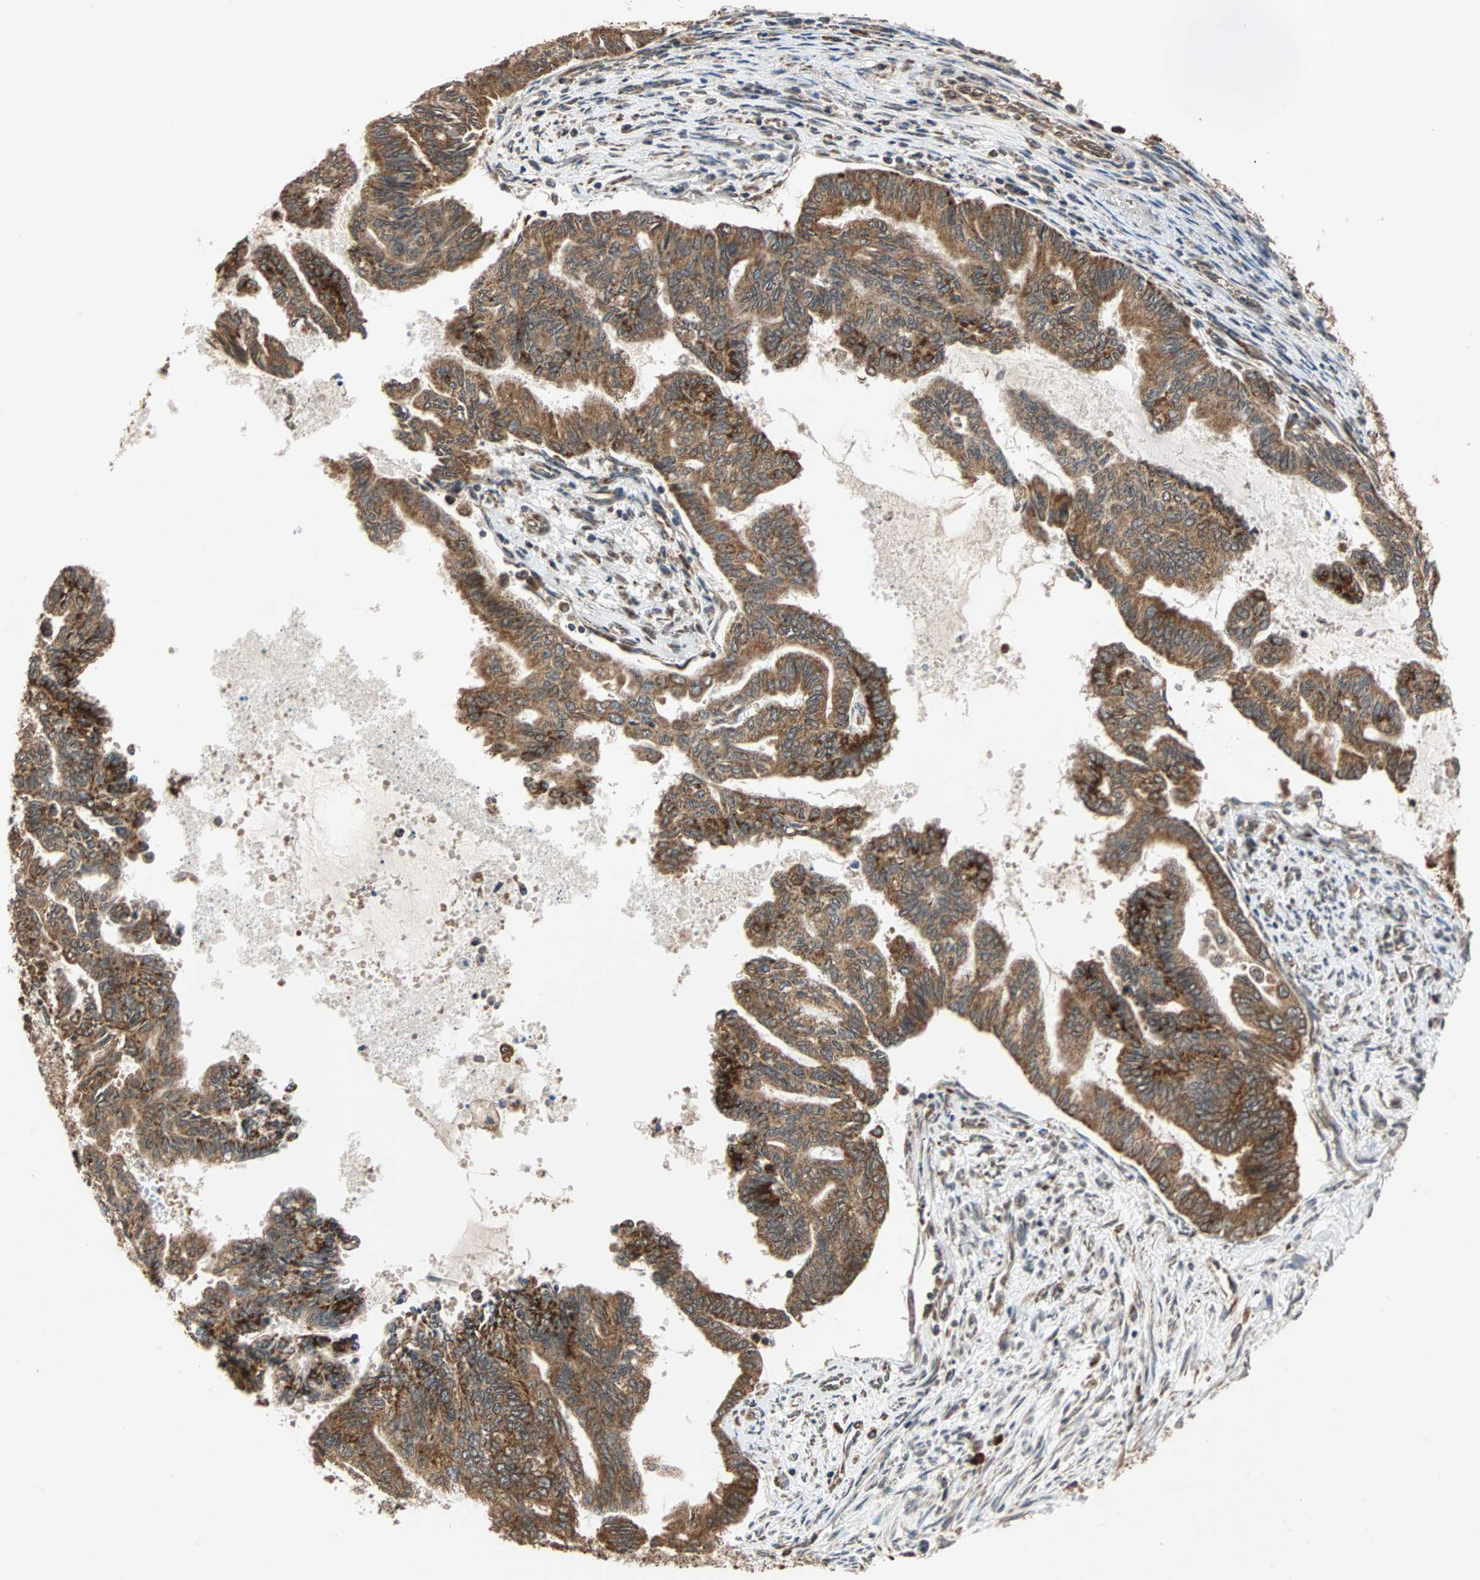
{"staining": {"intensity": "strong", "quantity": ">75%", "location": "cytoplasmic/membranous"}, "tissue": "endometrial cancer", "cell_type": "Tumor cells", "image_type": "cancer", "snomed": [{"axis": "morphology", "description": "Adenocarcinoma, NOS"}, {"axis": "topography", "description": "Endometrium"}], "caption": "Human endometrial cancer (adenocarcinoma) stained for a protein (brown) exhibits strong cytoplasmic/membranous positive expression in approximately >75% of tumor cells.", "gene": "AUP1", "patient": {"sex": "female", "age": 86}}